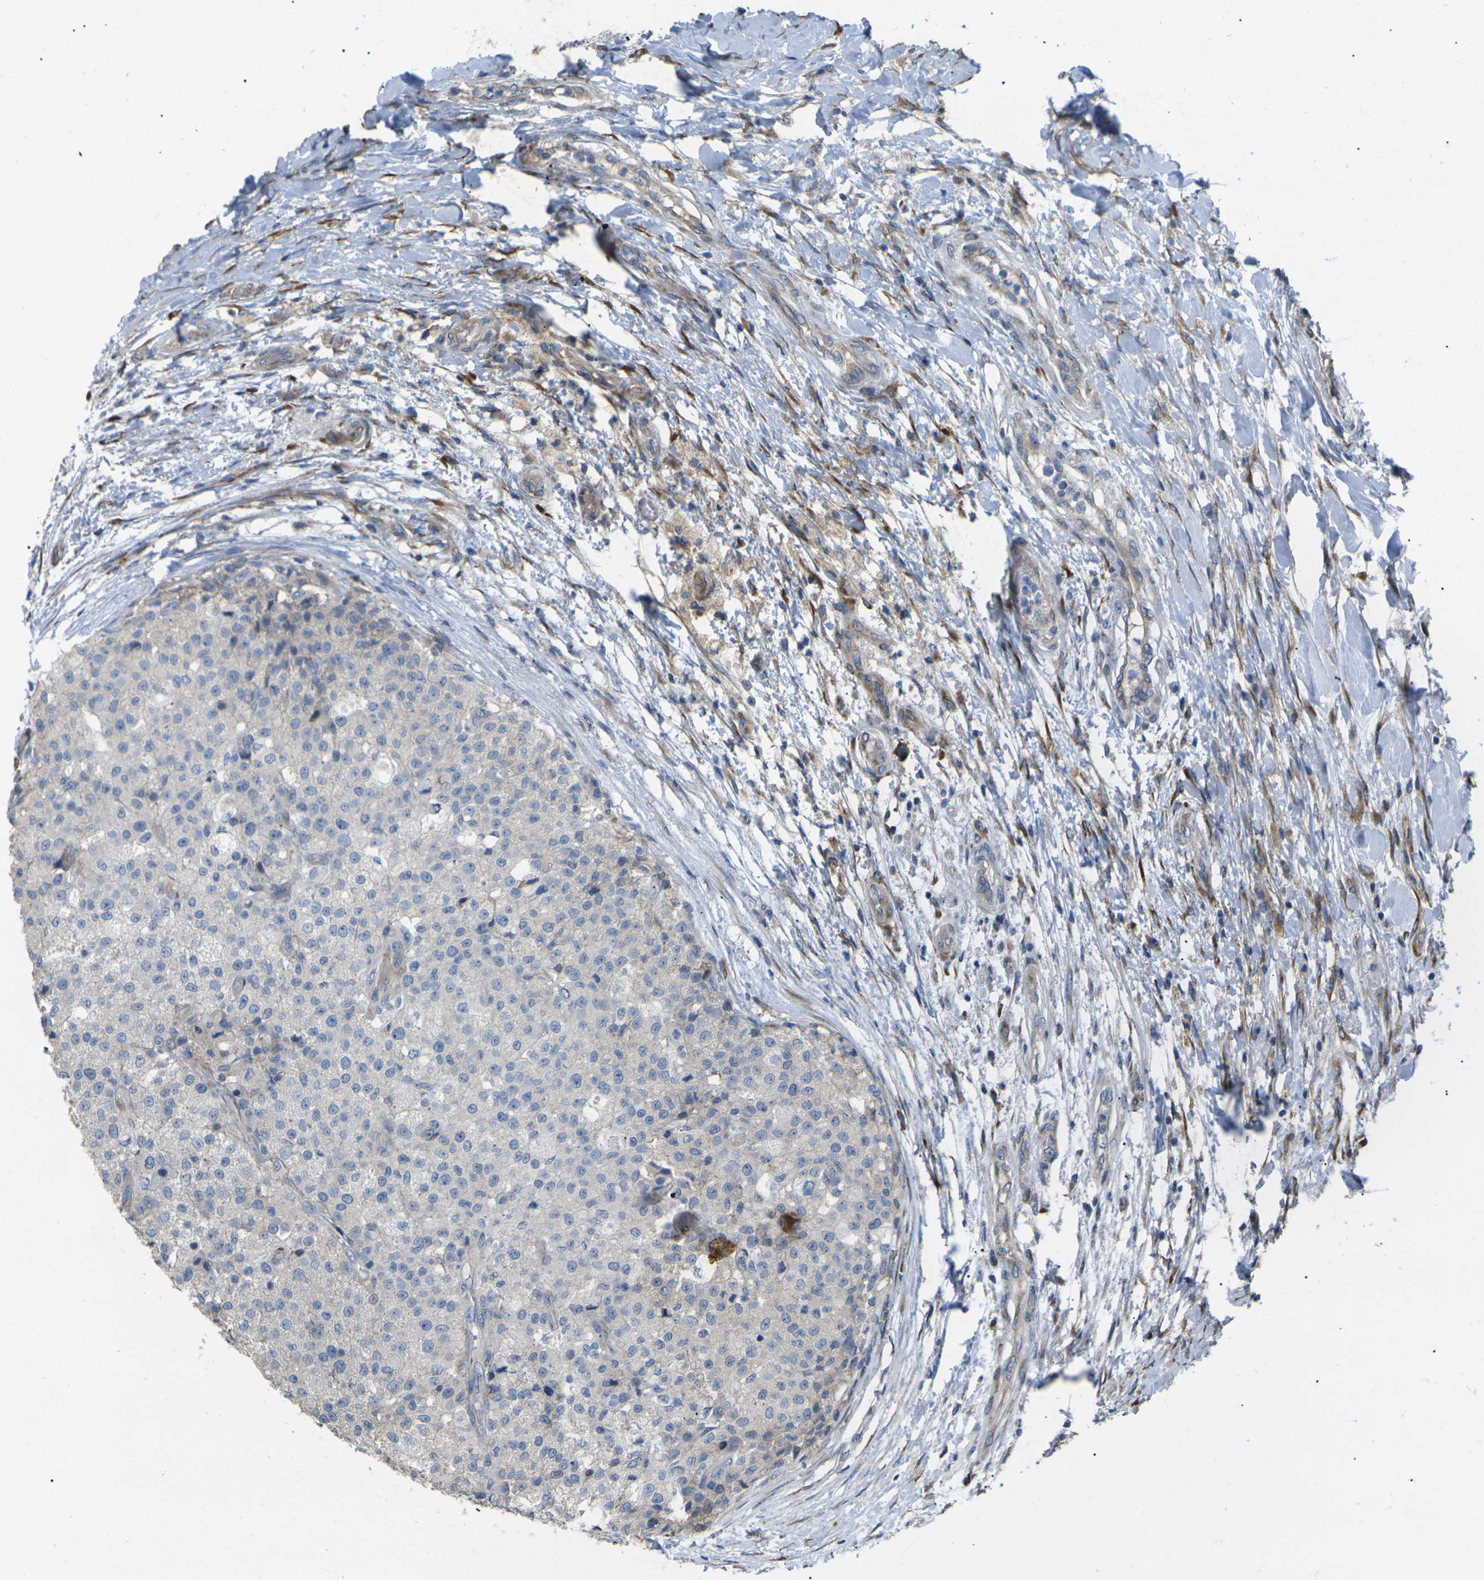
{"staining": {"intensity": "negative", "quantity": "none", "location": "none"}, "tissue": "testis cancer", "cell_type": "Tumor cells", "image_type": "cancer", "snomed": [{"axis": "morphology", "description": "Seminoma, NOS"}, {"axis": "topography", "description": "Testis"}], "caption": "Immunohistochemistry image of human testis seminoma stained for a protein (brown), which exhibits no positivity in tumor cells.", "gene": "KLHDC8B", "patient": {"sex": "male", "age": 59}}